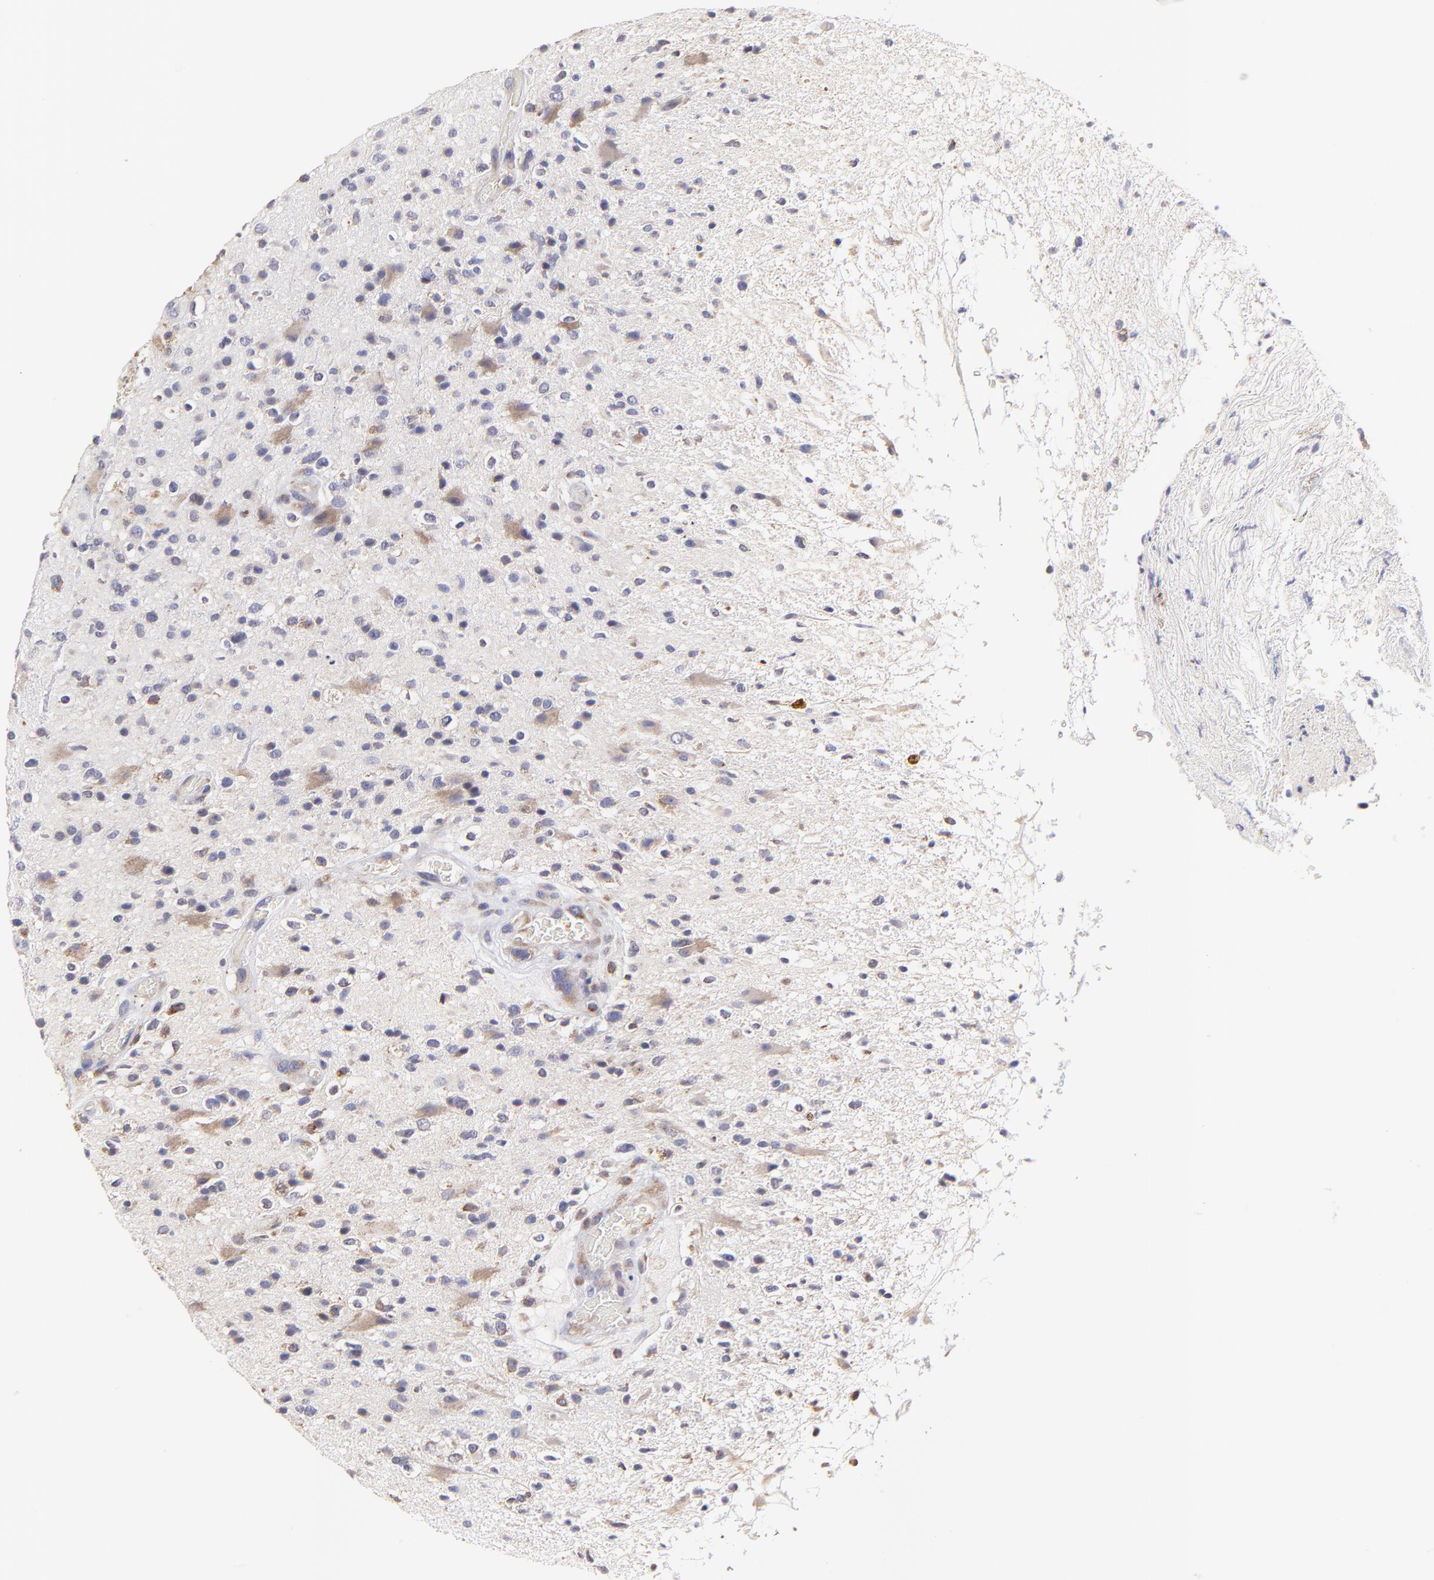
{"staining": {"intensity": "weak", "quantity": "25%-75%", "location": "cytoplasmic/membranous"}, "tissue": "glioma", "cell_type": "Tumor cells", "image_type": "cancer", "snomed": [{"axis": "morphology", "description": "Glioma, malignant, High grade"}, {"axis": "topography", "description": "Brain"}], "caption": "Brown immunohistochemical staining in human high-grade glioma (malignant) exhibits weak cytoplasmic/membranous positivity in about 25%-75% of tumor cells. The staining was performed using DAB (3,3'-diaminobenzidine) to visualize the protein expression in brown, while the nuclei were stained in blue with hematoxylin (Magnification: 20x).", "gene": "GCSAM", "patient": {"sex": "male", "age": 33}}